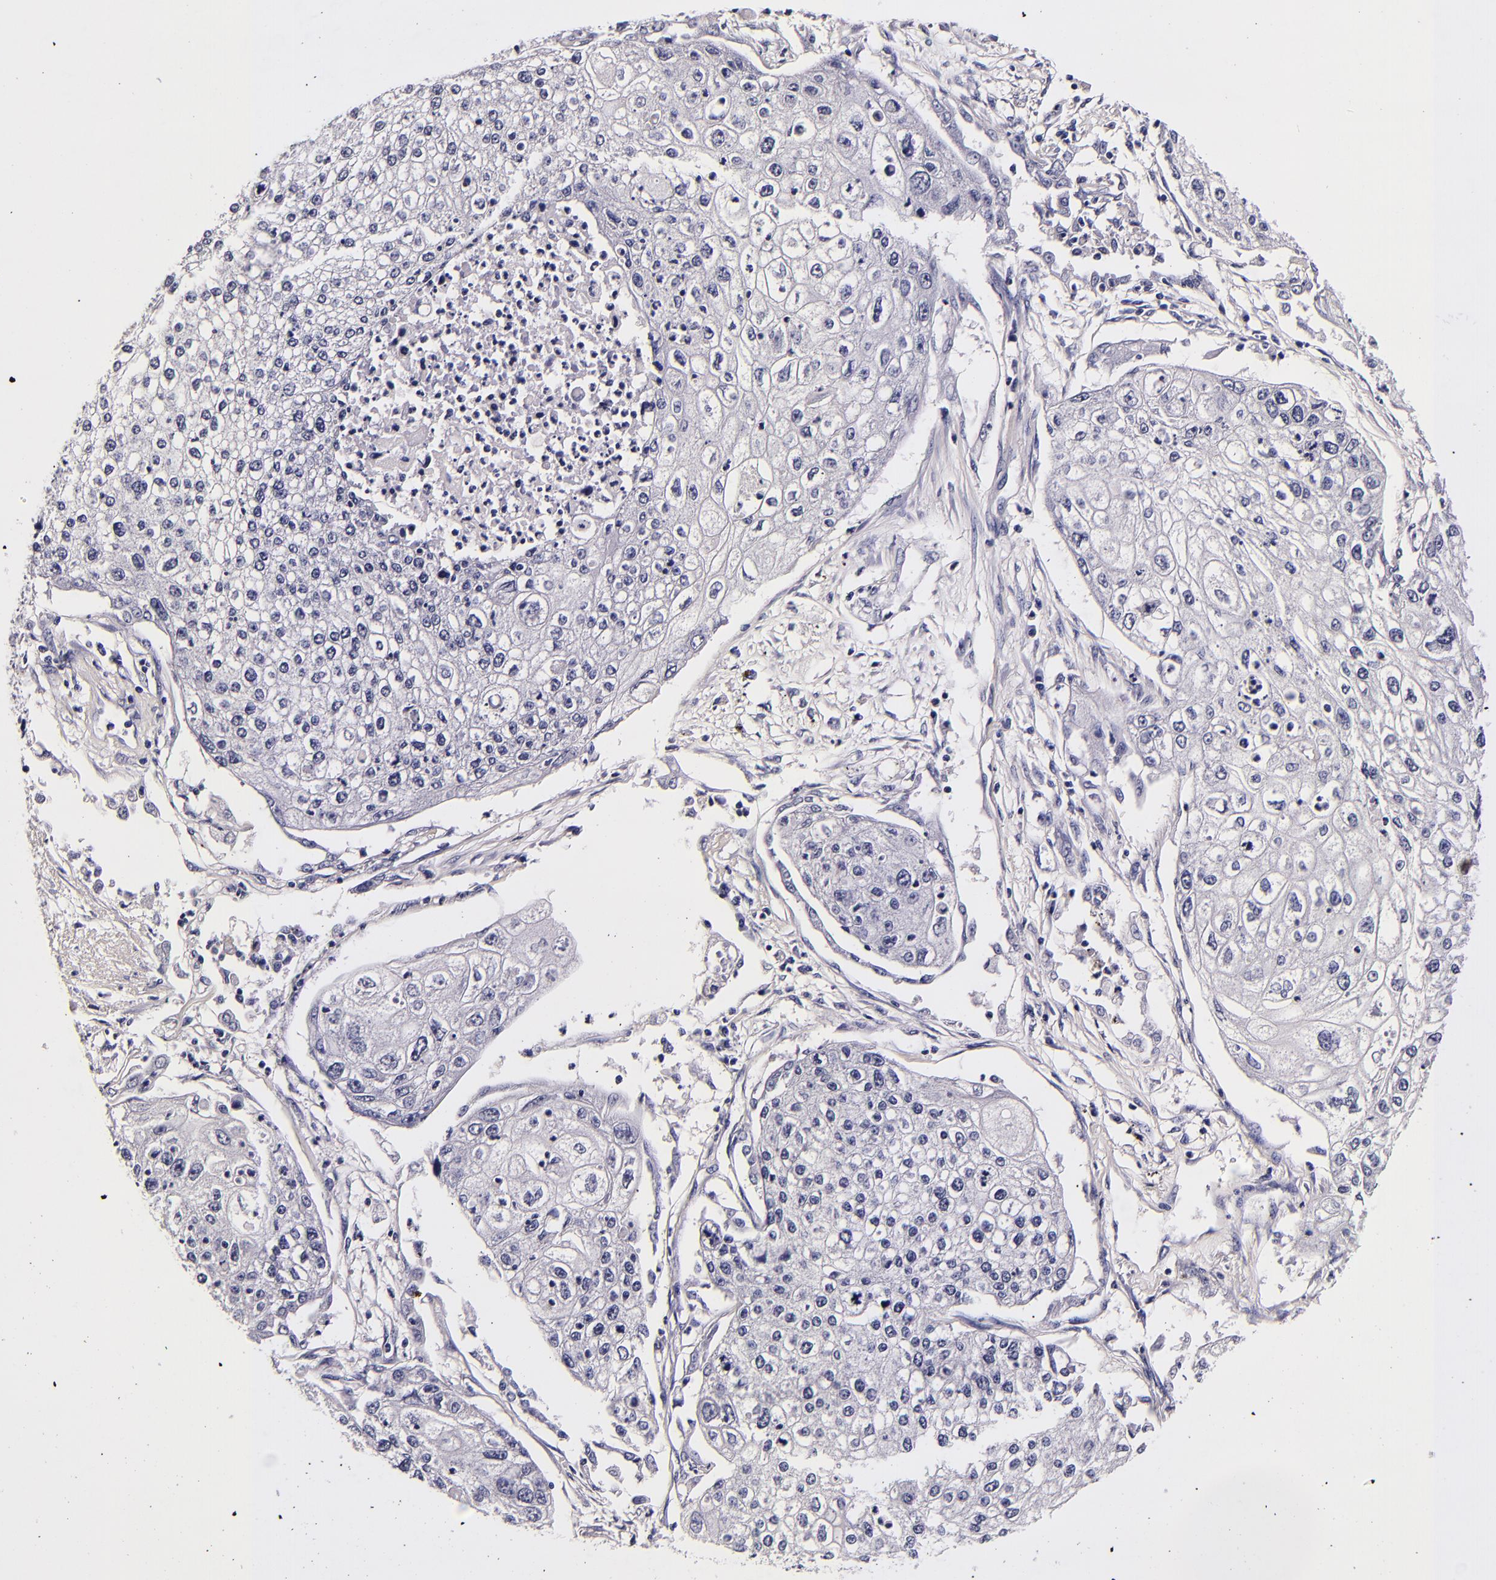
{"staining": {"intensity": "negative", "quantity": "none", "location": "none"}, "tissue": "lung cancer", "cell_type": "Tumor cells", "image_type": "cancer", "snomed": [{"axis": "morphology", "description": "Squamous cell carcinoma, NOS"}, {"axis": "topography", "description": "Lung"}], "caption": "High magnification brightfield microscopy of lung squamous cell carcinoma stained with DAB (3,3'-diaminobenzidine) (brown) and counterstained with hematoxylin (blue): tumor cells show no significant expression.", "gene": "FBN1", "patient": {"sex": "male", "age": 75}}